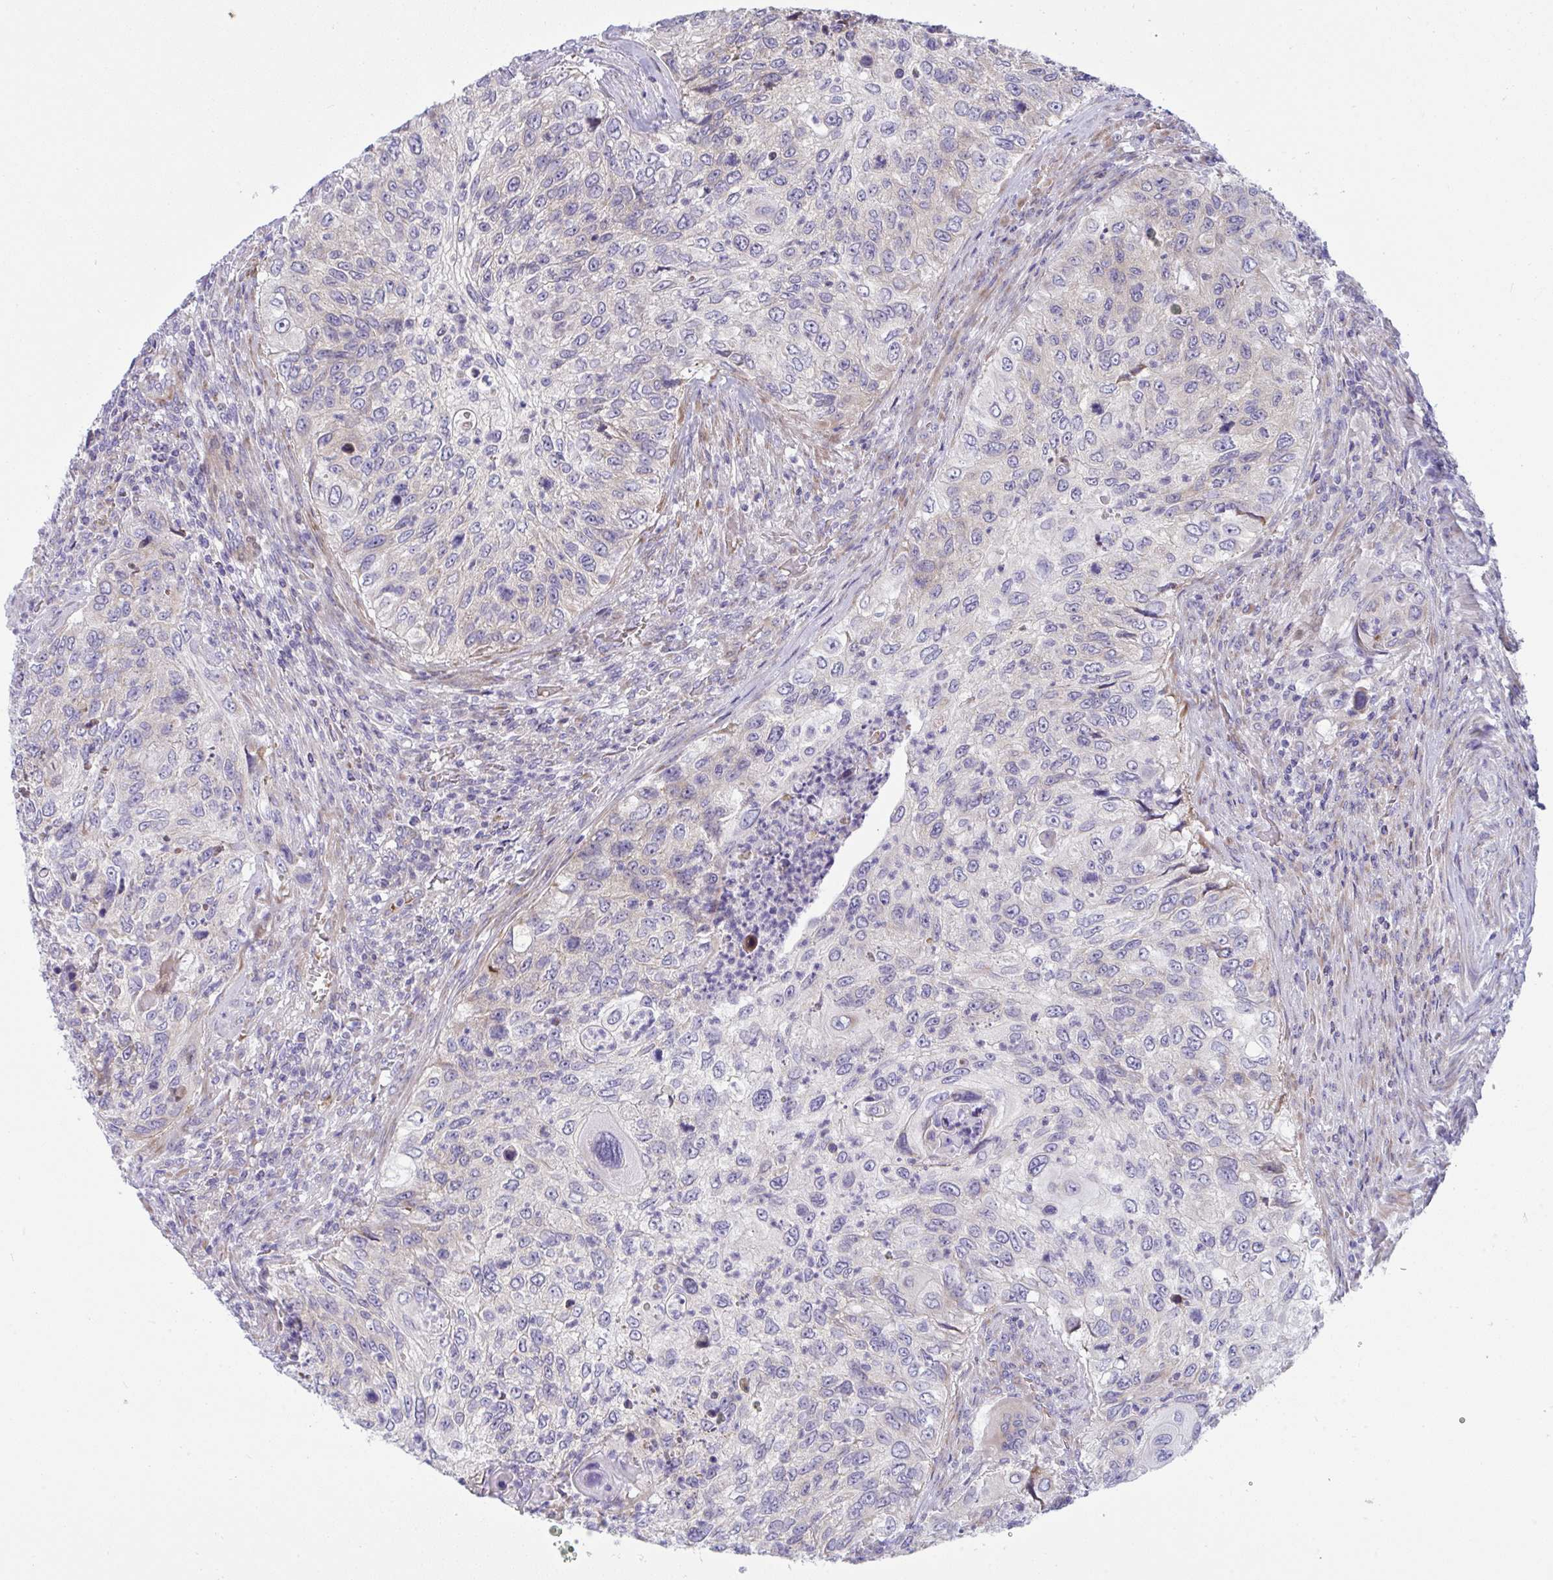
{"staining": {"intensity": "negative", "quantity": "none", "location": "none"}, "tissue": "urothelial cancer", "cell_type": "Tumor cells", "image_type": "cancer", "snomed": [{"axis": "morphology", "description": "Urothelial carcinoma, High grade"}, {"axis": "topography", "description": "Urinary bladder"}], "caption": "Tumor cells are negative for protein expression in human urothelial cancer. (DAB immunohistochemistry (IHC), high magnification).", "gene": "NTN1", "patient": {"sex": "female", "age": 60}}